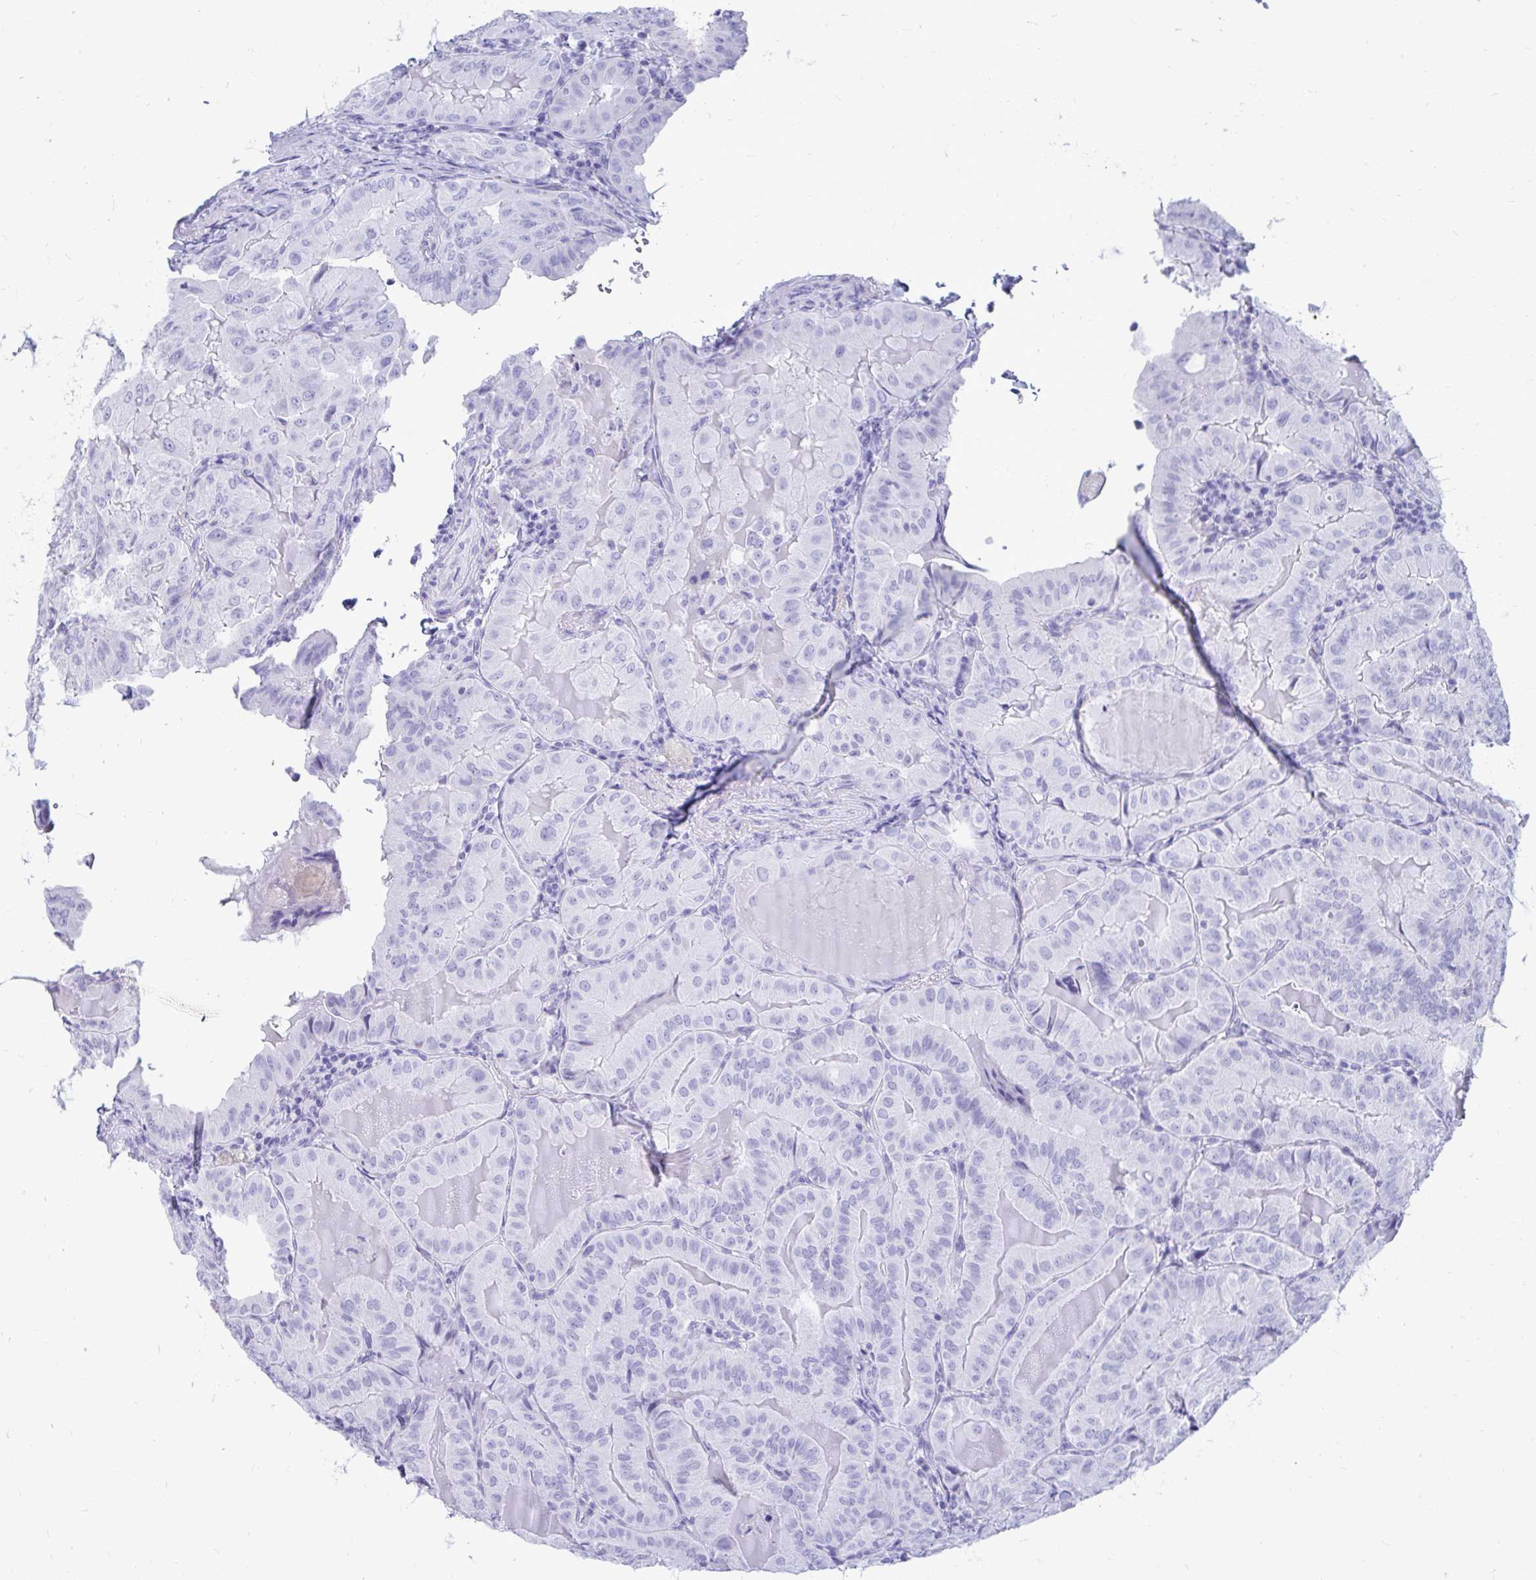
{"staining": {"intensity": "negative", "quantity": "none", "location": "none"}, "tissue": "thyroid cancer", "cell_type": "Tumor cells", "image_type": "cancer", "snomed": [{"axis": "morphology", "description": "Papillary adenocarcinoma, NOS"}, {"axis": "topography", "description": "Thyroid gland"}], "caption": "A histopathology image of thyroid cancer stained for a protein displays no brown staining in tumor cells.", "gene": "OR10R2", "patient": {"sex": "female", "age": 68}}